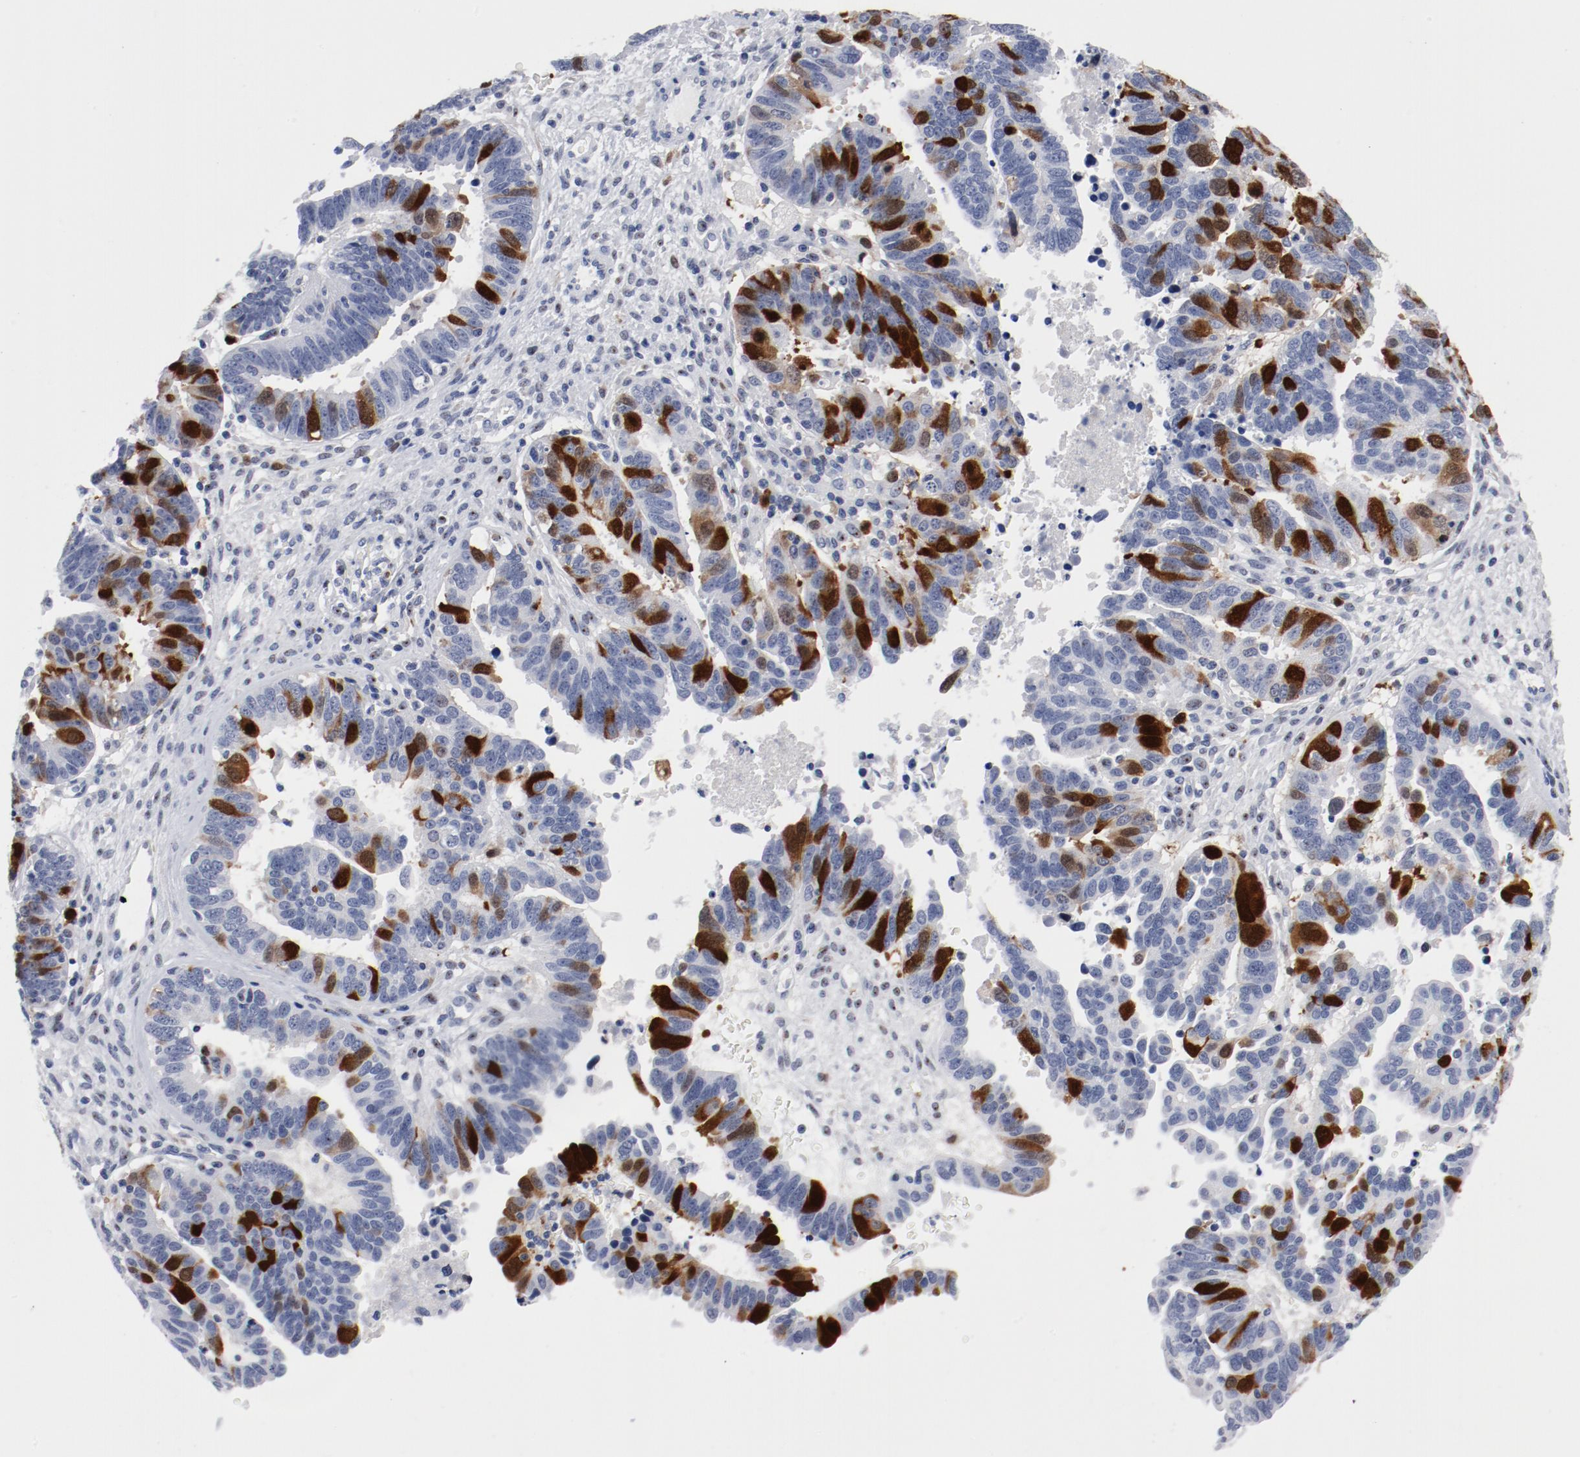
{"staining": {"intensity": "strong", "quantity": "25%-75%", "location": "cytoplasmic/membranous,nuclear"}, "tissue": "ovarian cancer", "cell_type": "Tumor cells", "image_type": "cancer", "snomed": [{"axis": "morphology", "description": "Carcinoma, endometroid"}, {"axis": "morphology", "description": "Cystadenocarcinoma, serous, NOS"}, {"axis": "topography", "description": "Ovary"}], "caption": "DAB immunohistochemical staining of ovarian cancer (endometroid carcinoma) demonstrates strong cytoplasmic/membranous and nuclear protein expression in about 25%-75% of tumor cells.", "gene": "CDC20", "patient": {"sex": "female", "age": 45}}